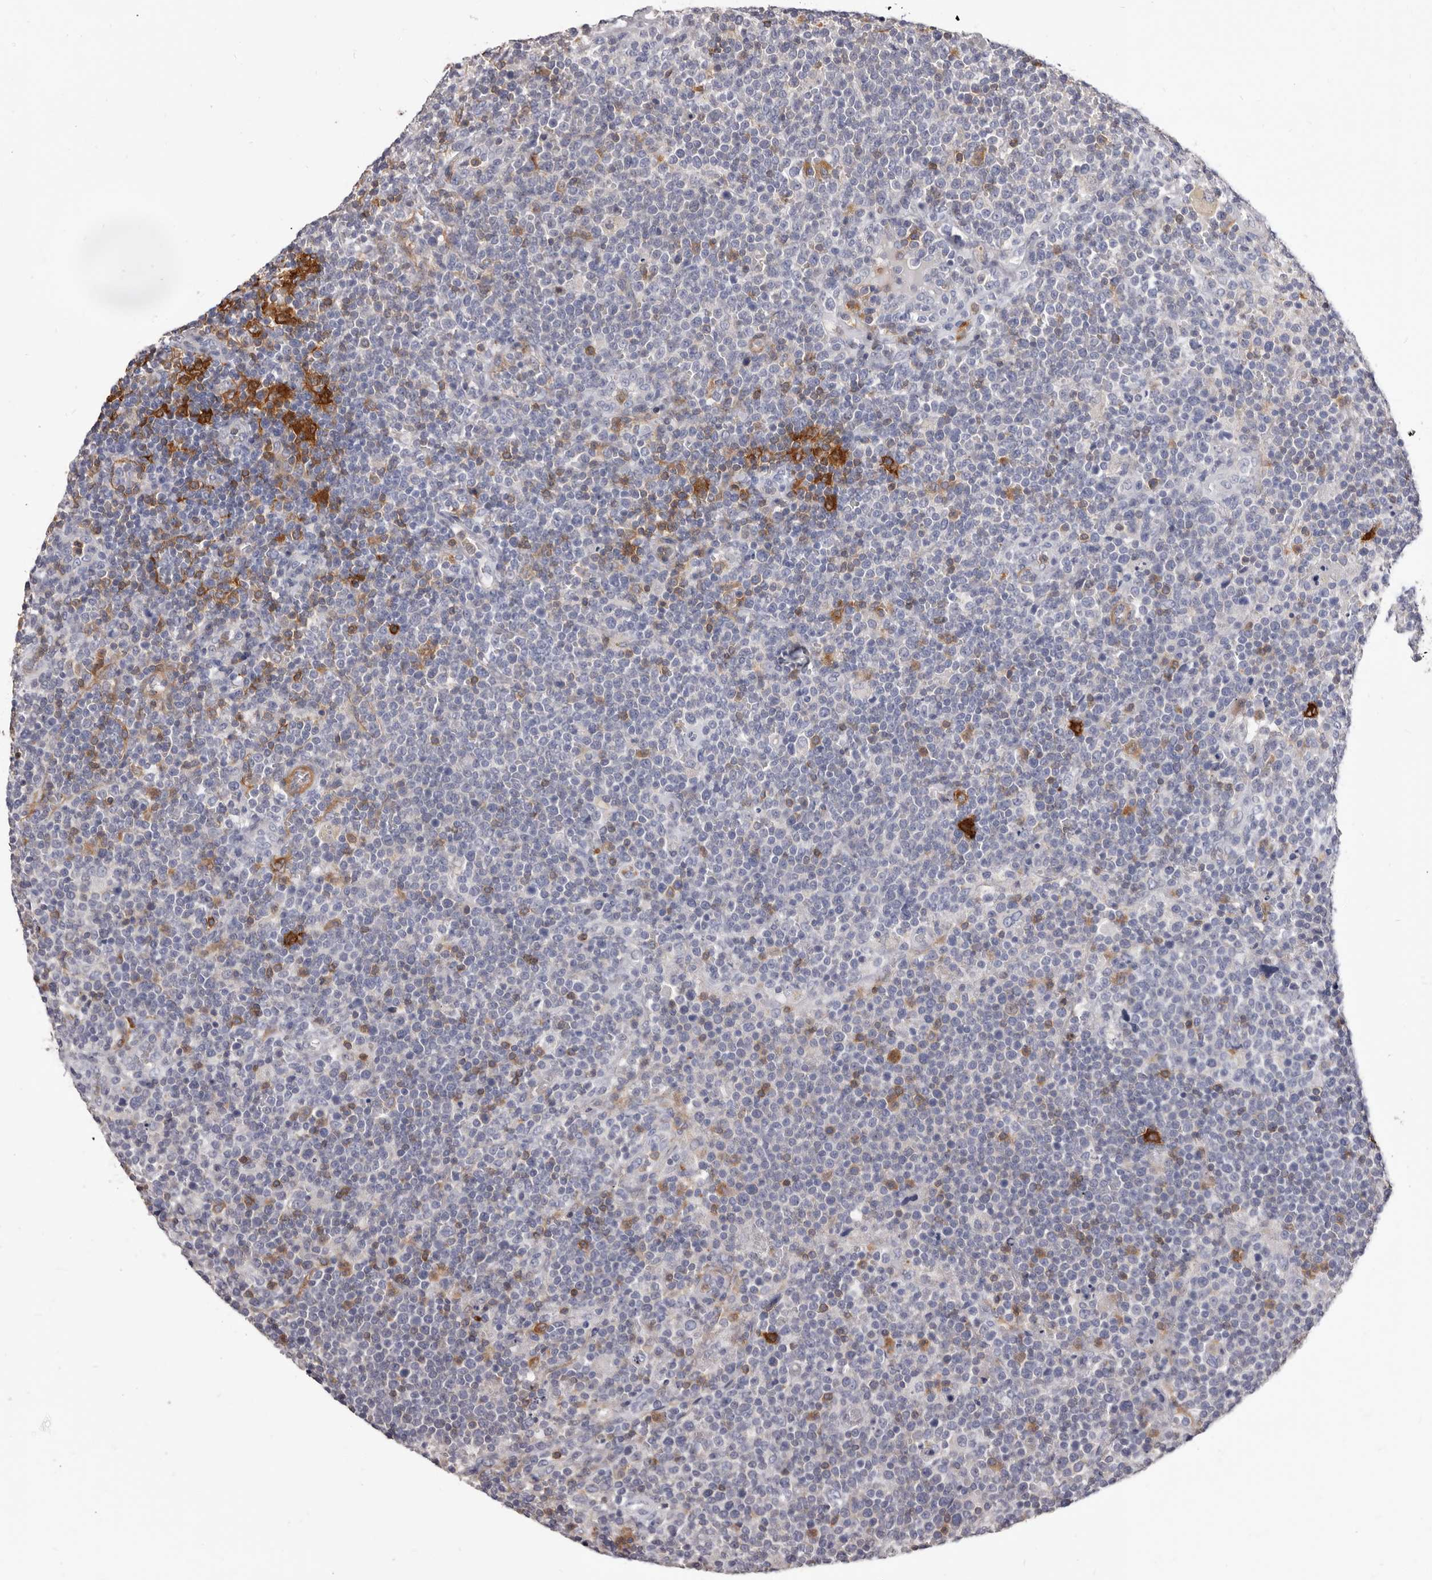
{"staining": {"intensity": "negative", "quantity": "none", "location": "none"}, "tissue": "lymphoma", "cell_type": "Tumor cells", "image_type": "cancer", "snomed": [{"axis": "morphology", "description": "Malignant lymphoma, non-Hodgkin's type, High grade"}, {"axis": "topography", "description": "Lymph node"}], "caption": "Photomicrograph shows no significant protein staining in tumor cells of high-grade malignant lymphoma, non-Hodgkin's type.", "gene": "NIBAN1", "patient": {"sex": "male", "age": 61}}